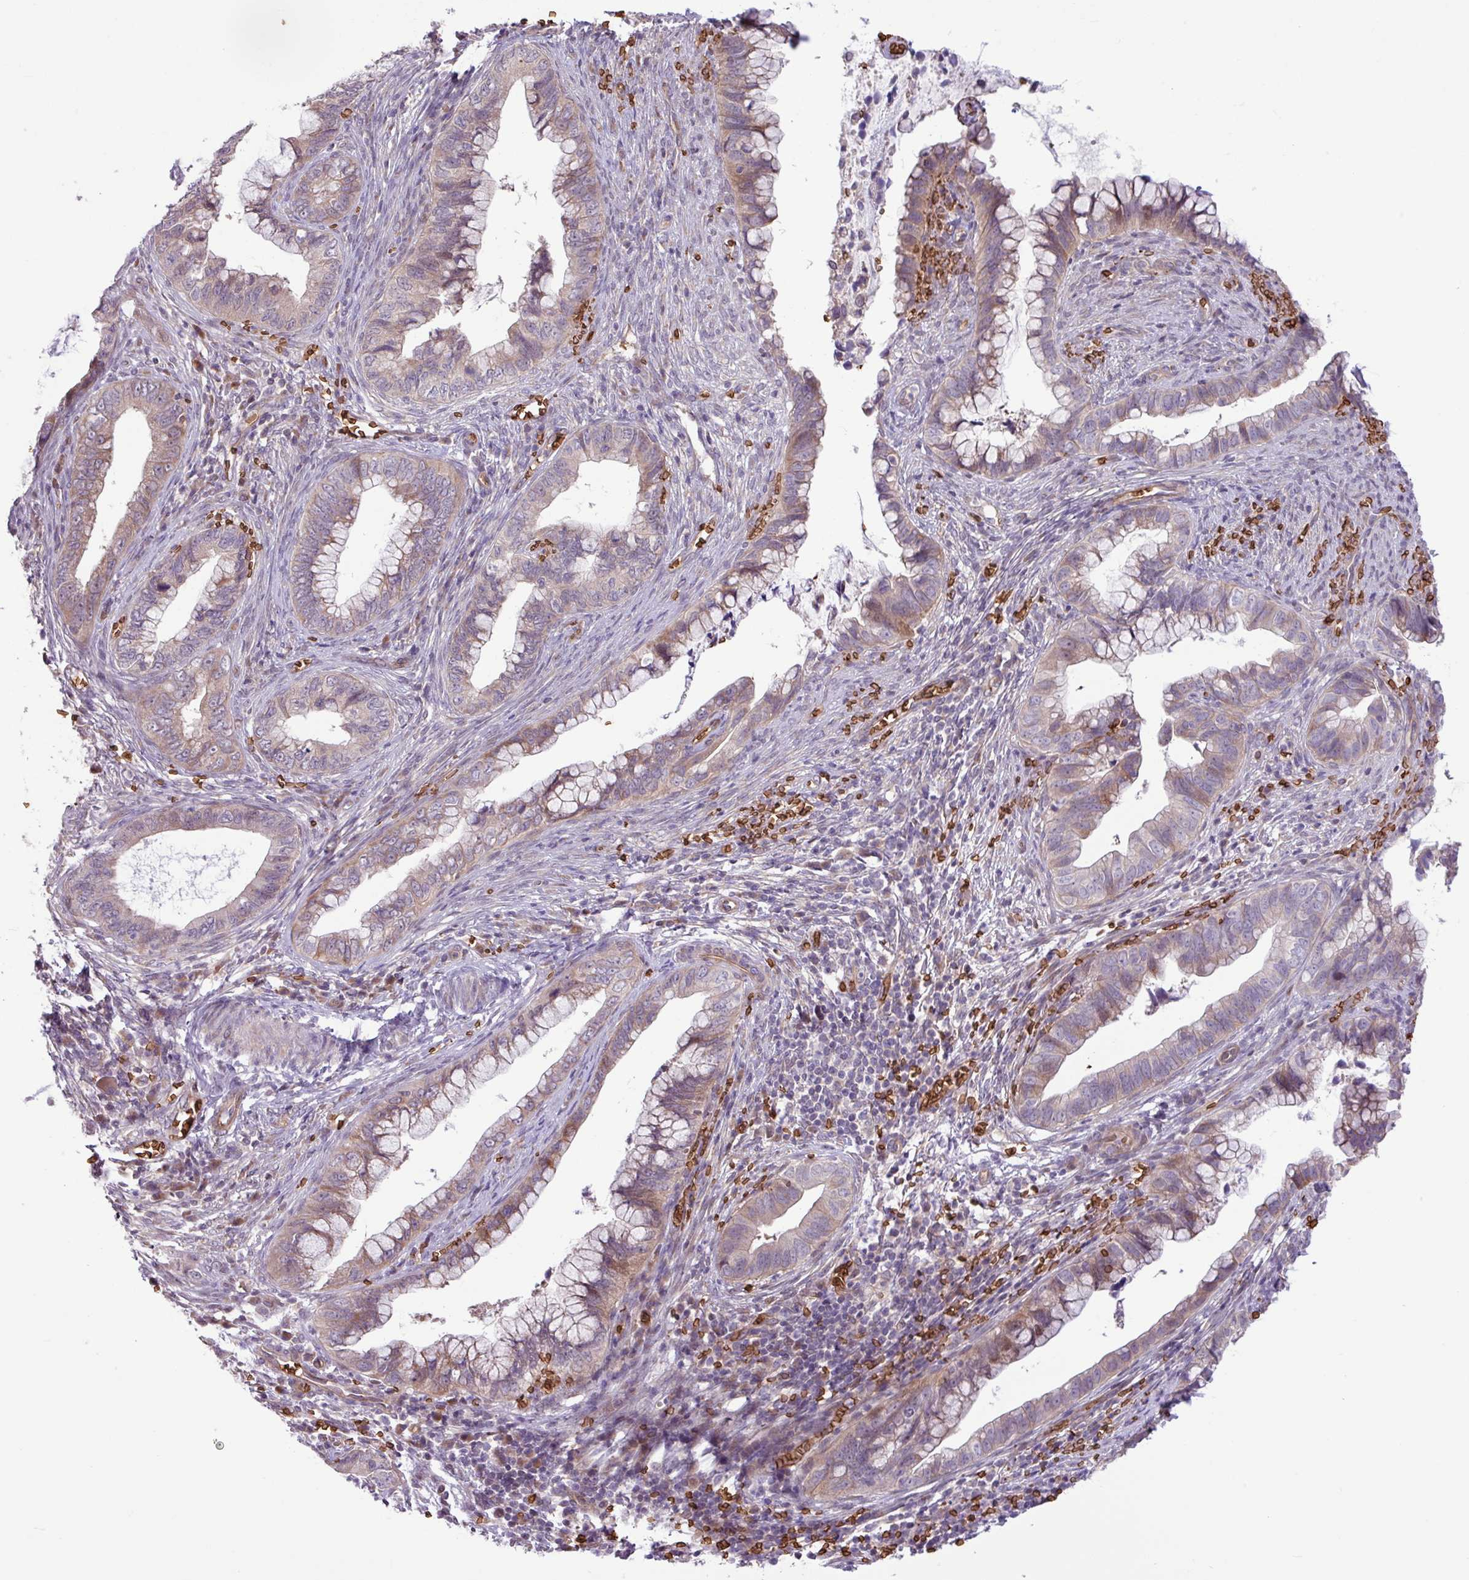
{"staining": {"intensity": "moderate", "quantity": "25%-75%", "location": "cytoplasmic/membranous"}, "tissue": "cervical cancer", "cell_type": "Tumor cells", "image_type": "cancer", "snomed": [{"axis": "morphology", "description": "Adenocarcinoma, NOS"}, {"axis": "topography", "description": "Cervix"}], "caption": "Human cervical cancer (adenocarcinoma) stained for a protein (brown) exhibits moderate cytoplasmic/membranous positive positivity in about 25%-75% of tumor cells.", "gene": "RAD21L1", "patient": {"sex": "female", "age": 44}}